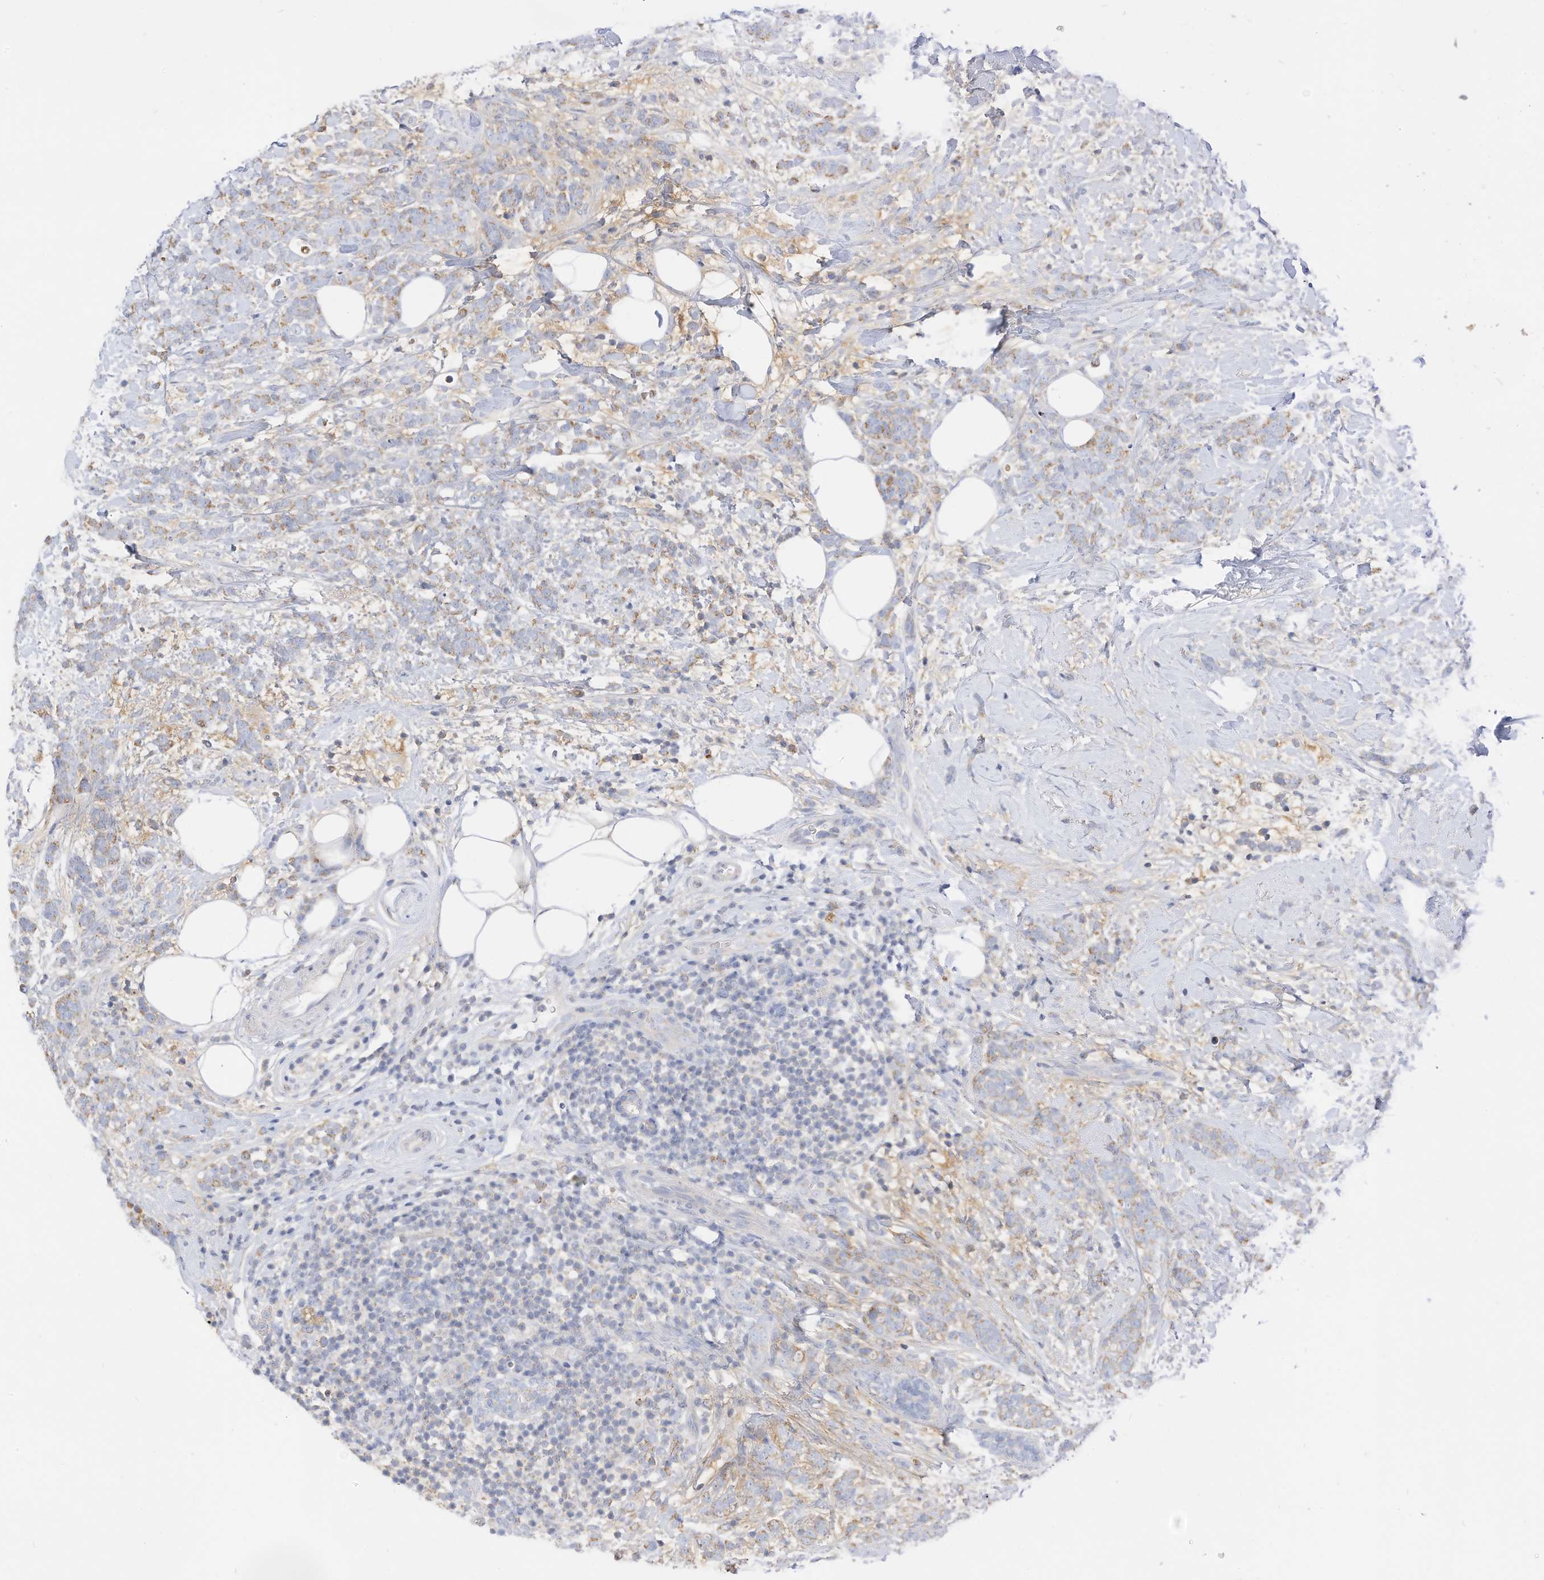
{"staining": {"intensity": "weak", "quantity": "25%-75%", "location": "cytoplasmic/membranous"}, "tissue": "breast cancer", "cell_type": "Tumor cells", "image_type": "cancer", "snomed": [{"axis": "morphology", "description": "Lobular carcinoma"}, {"axis": "topography", "description": "Breast"}], "caption": "High-magnification brightfield microscopy of lobular carcinoma (breast) stained with DAB (3,3'-diaminobenzidine) (brown) and counterstained with hematoxylin (blue). tumor cells exhibit weak cytoplasmic/membranous expression is present in approximately25%-75% of cells.", "gene": "RHOH", "patient": {"sex": "female", "age": 58}}